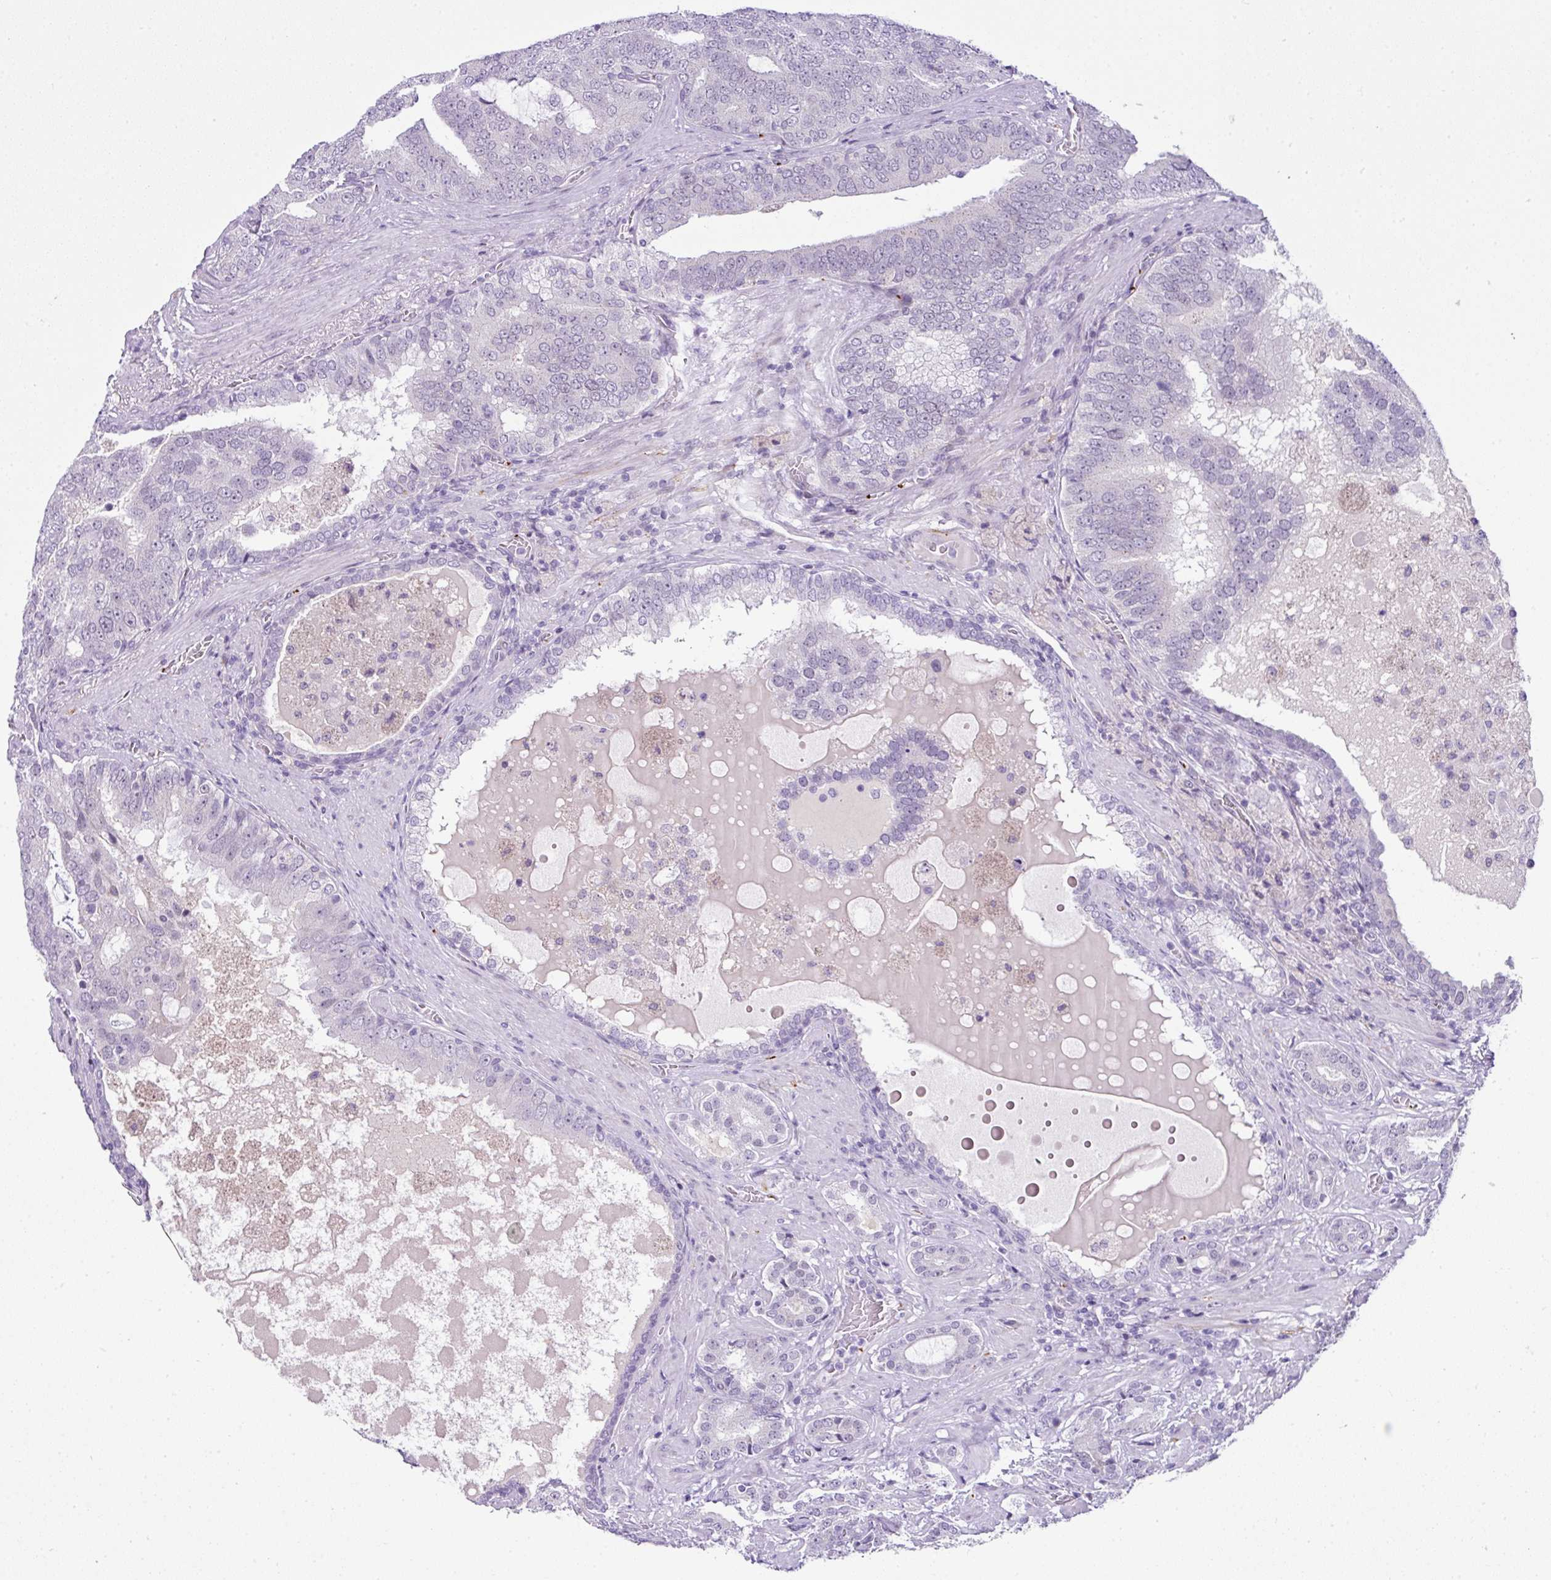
{"staining": {"intensity": "negative", "quantity": "none", "location": "none"}, "tissue": "prostate cancer", "cell_type": "Tumor cells", "image_type": "cancer", "snomed": [{"axis": "morphology", "description": "Adenocarcinoma, High grade"}, {"axis": "topography", "description": "Prostate"}], "caption": "Photomicrograph shows no protein expression in tumor cells of prostate adenocarcinoma (high-grade) tissue.", "gene": "CMTM5", "patient": {"sex": "male", "age": 55}}